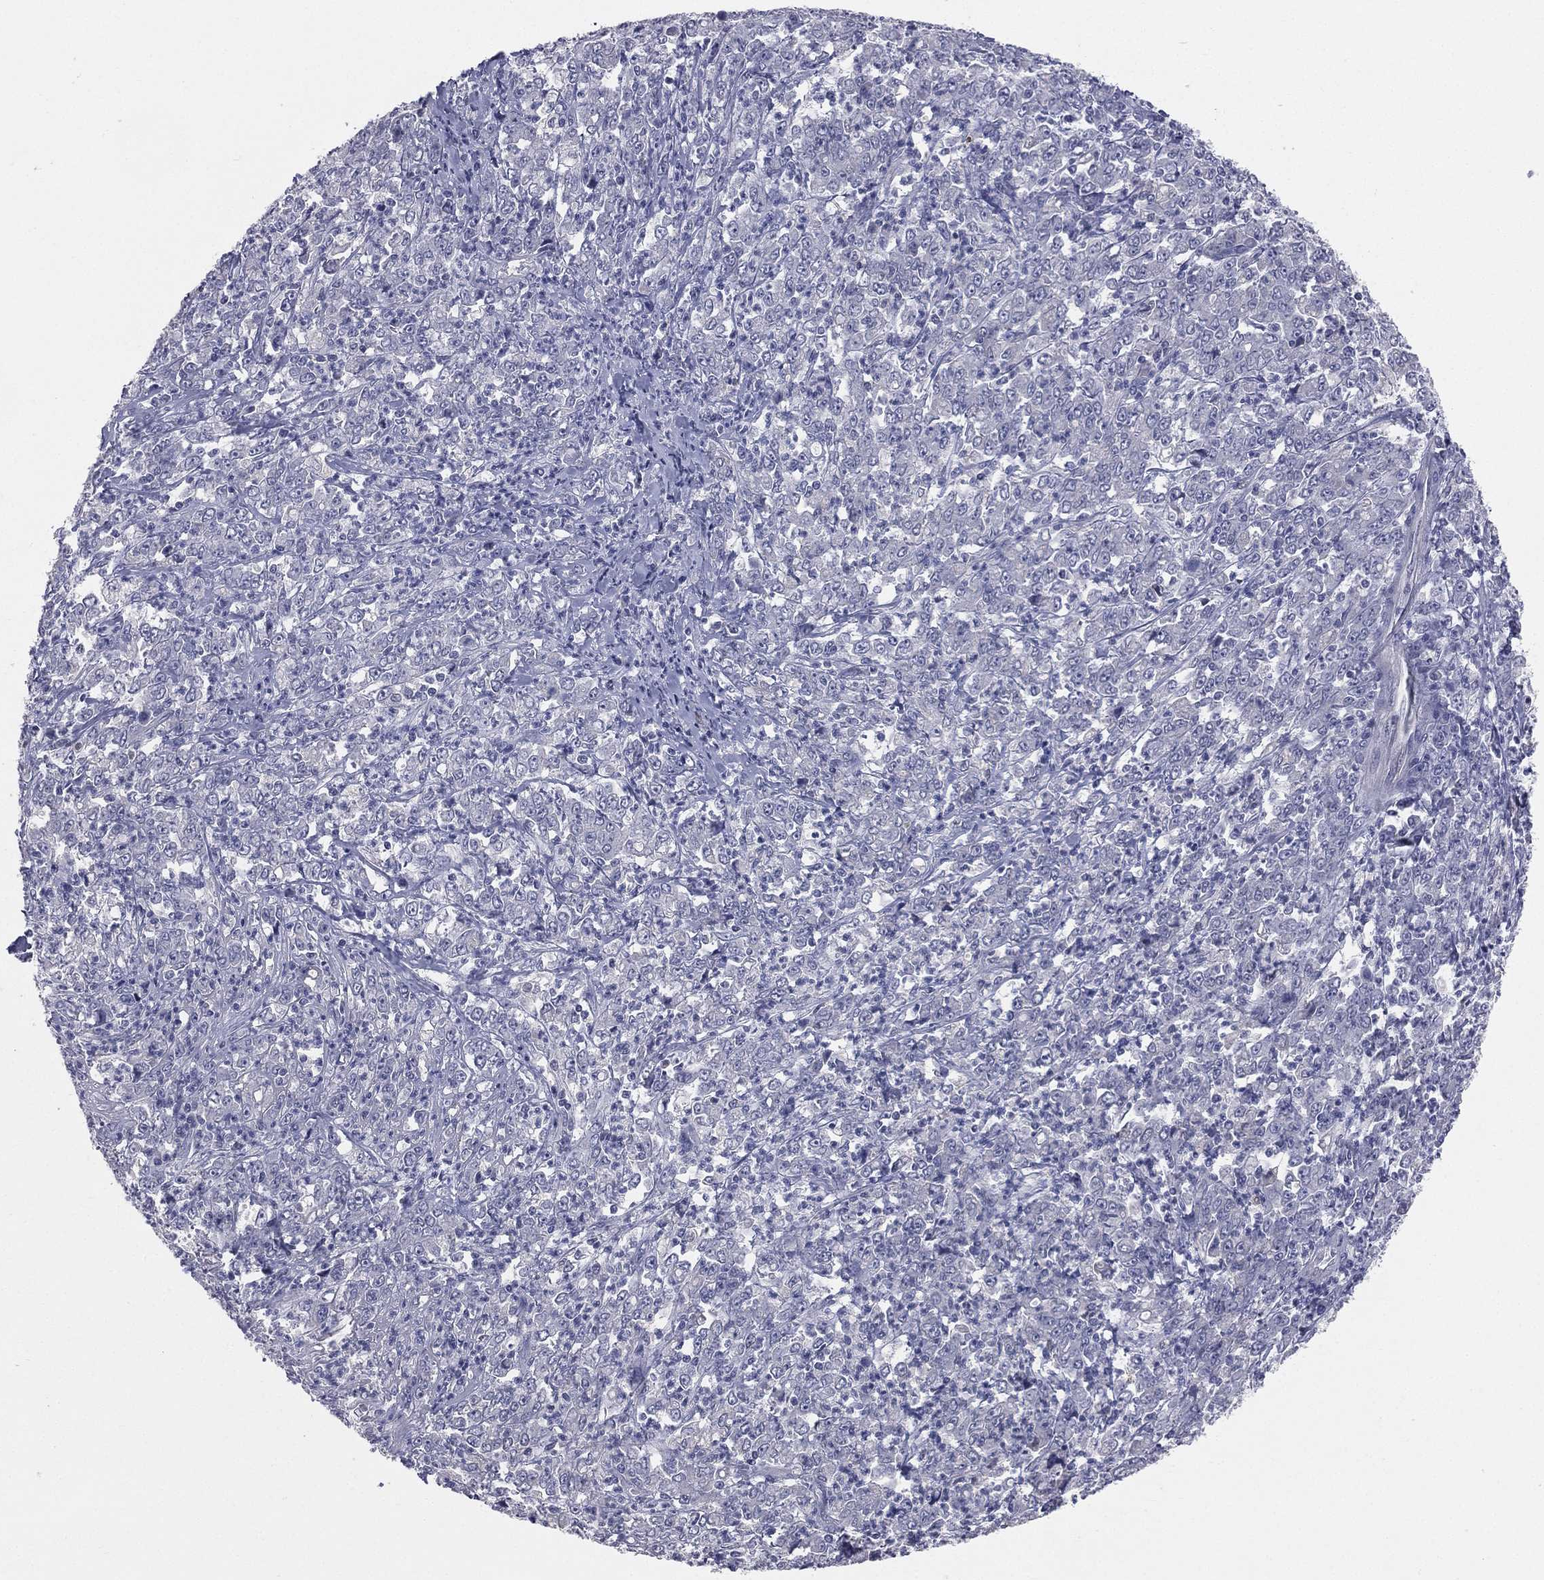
{"staining": {"intensity": "negative", "quantity": "none", "location": "none"}, "tissue": "stomach cancer", "cell_type": "Tumor cells", "image_type": "cancer", "snomed": [{"axis": "morphology", "description": "Adenocarcinoma, NOS"}, {"axis": "topography", "description": "Stomach, lower"}], "caption": "Immunohistochemistry (IHC) image of neoplastic tissue: human adenocarcinoma (stomach) stained with DAB (3,3'-diaminobenzidine) reveals no significant protein expression in tumor cells.", "gene": "DMKN", "patient": {"sex": "female", "age": 71}}